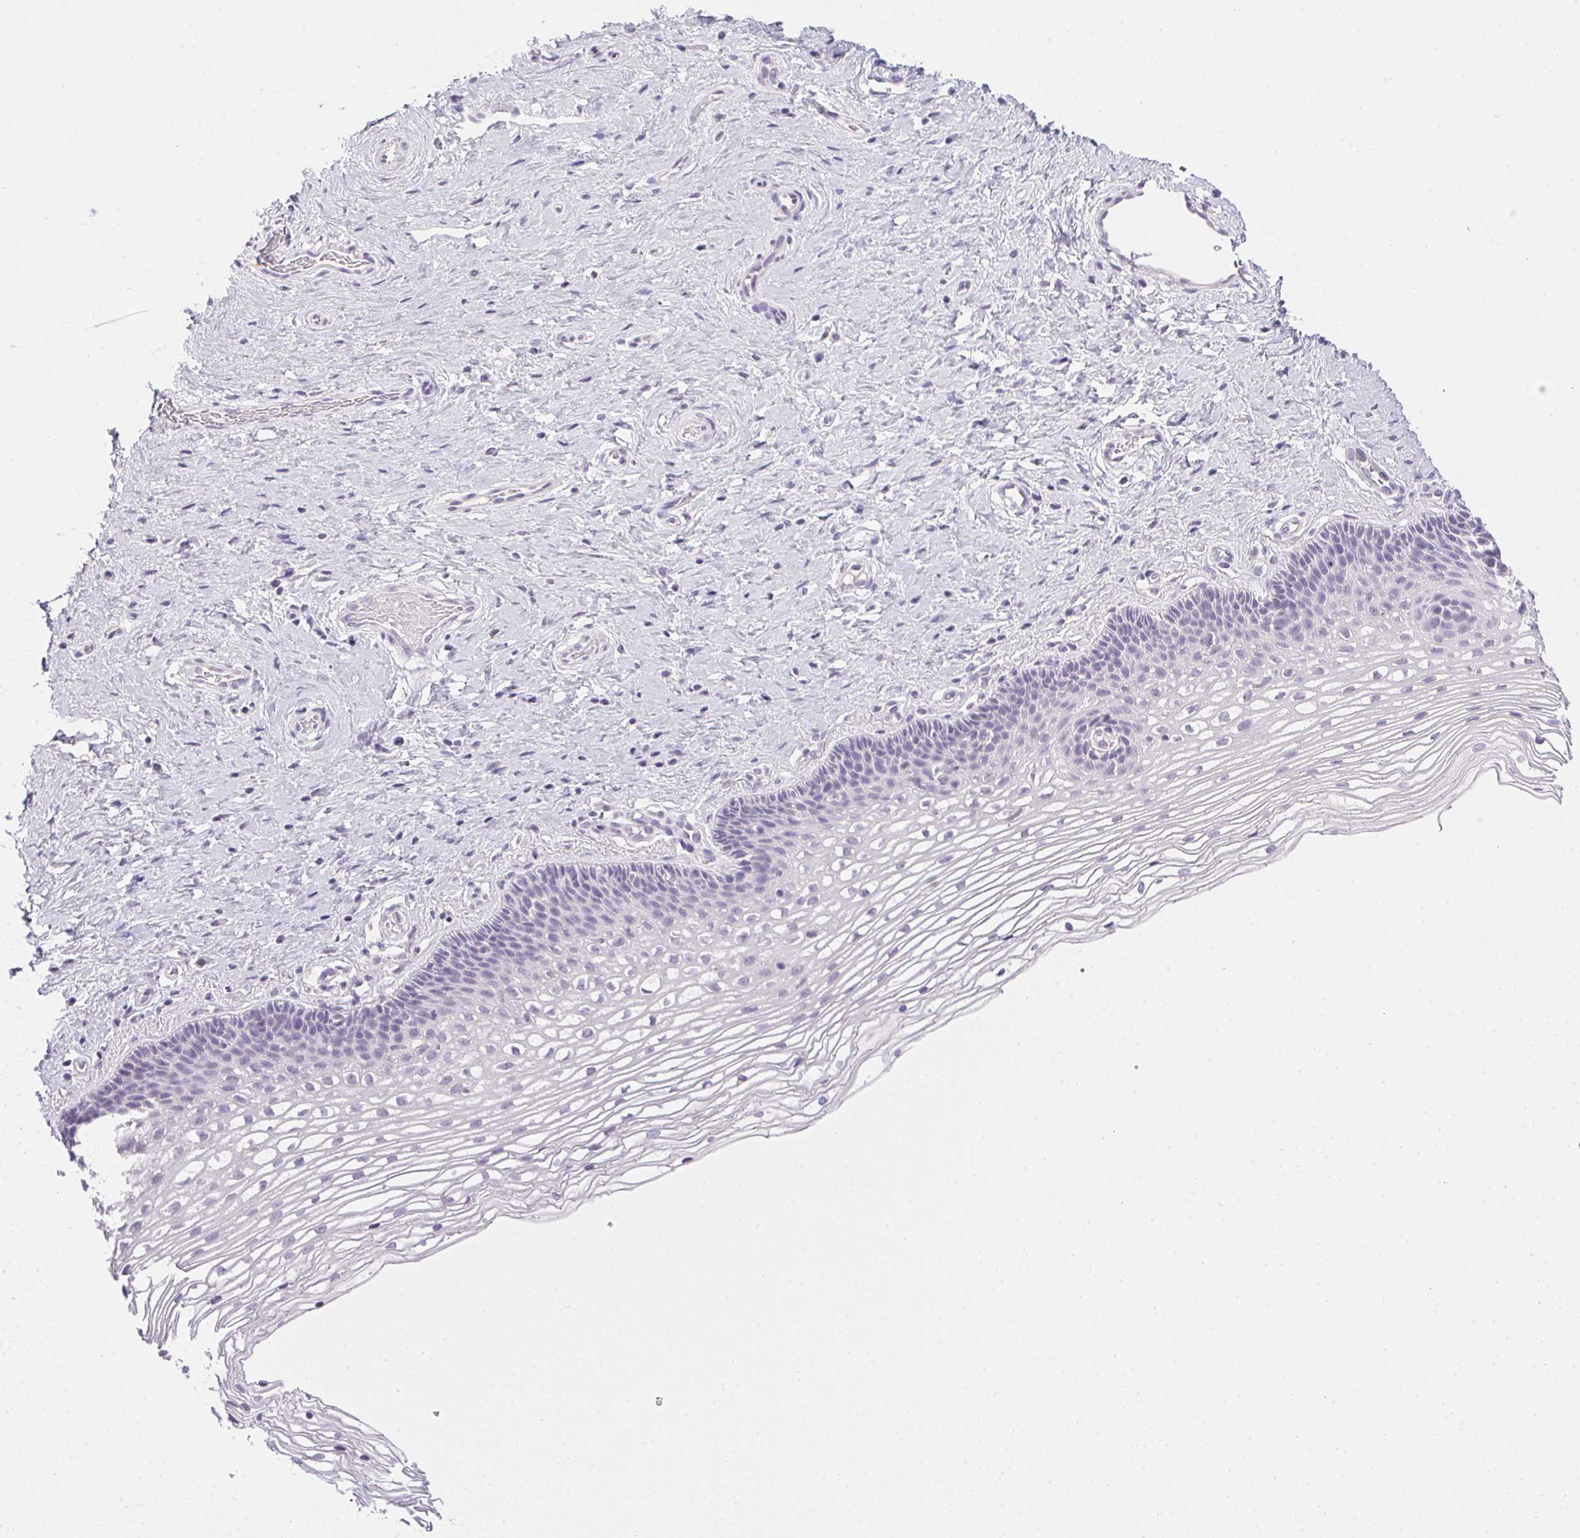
{"staining": {"intensity": "negative", "quantity": "none", "location": "none"}, "tissue": "cervix", "cell_type": "Glandular cells", "image_type": "normal", "snomed": [{"axis": "morphology", "description": "Normal tissue, NOS"}, {"axis": "topography", "description": "Cervix"}], "caption": "The image shows no staining of glandular cells in benign cervix.", "gene": "PRL", "patient": {"sex": "female", "age": 34}}